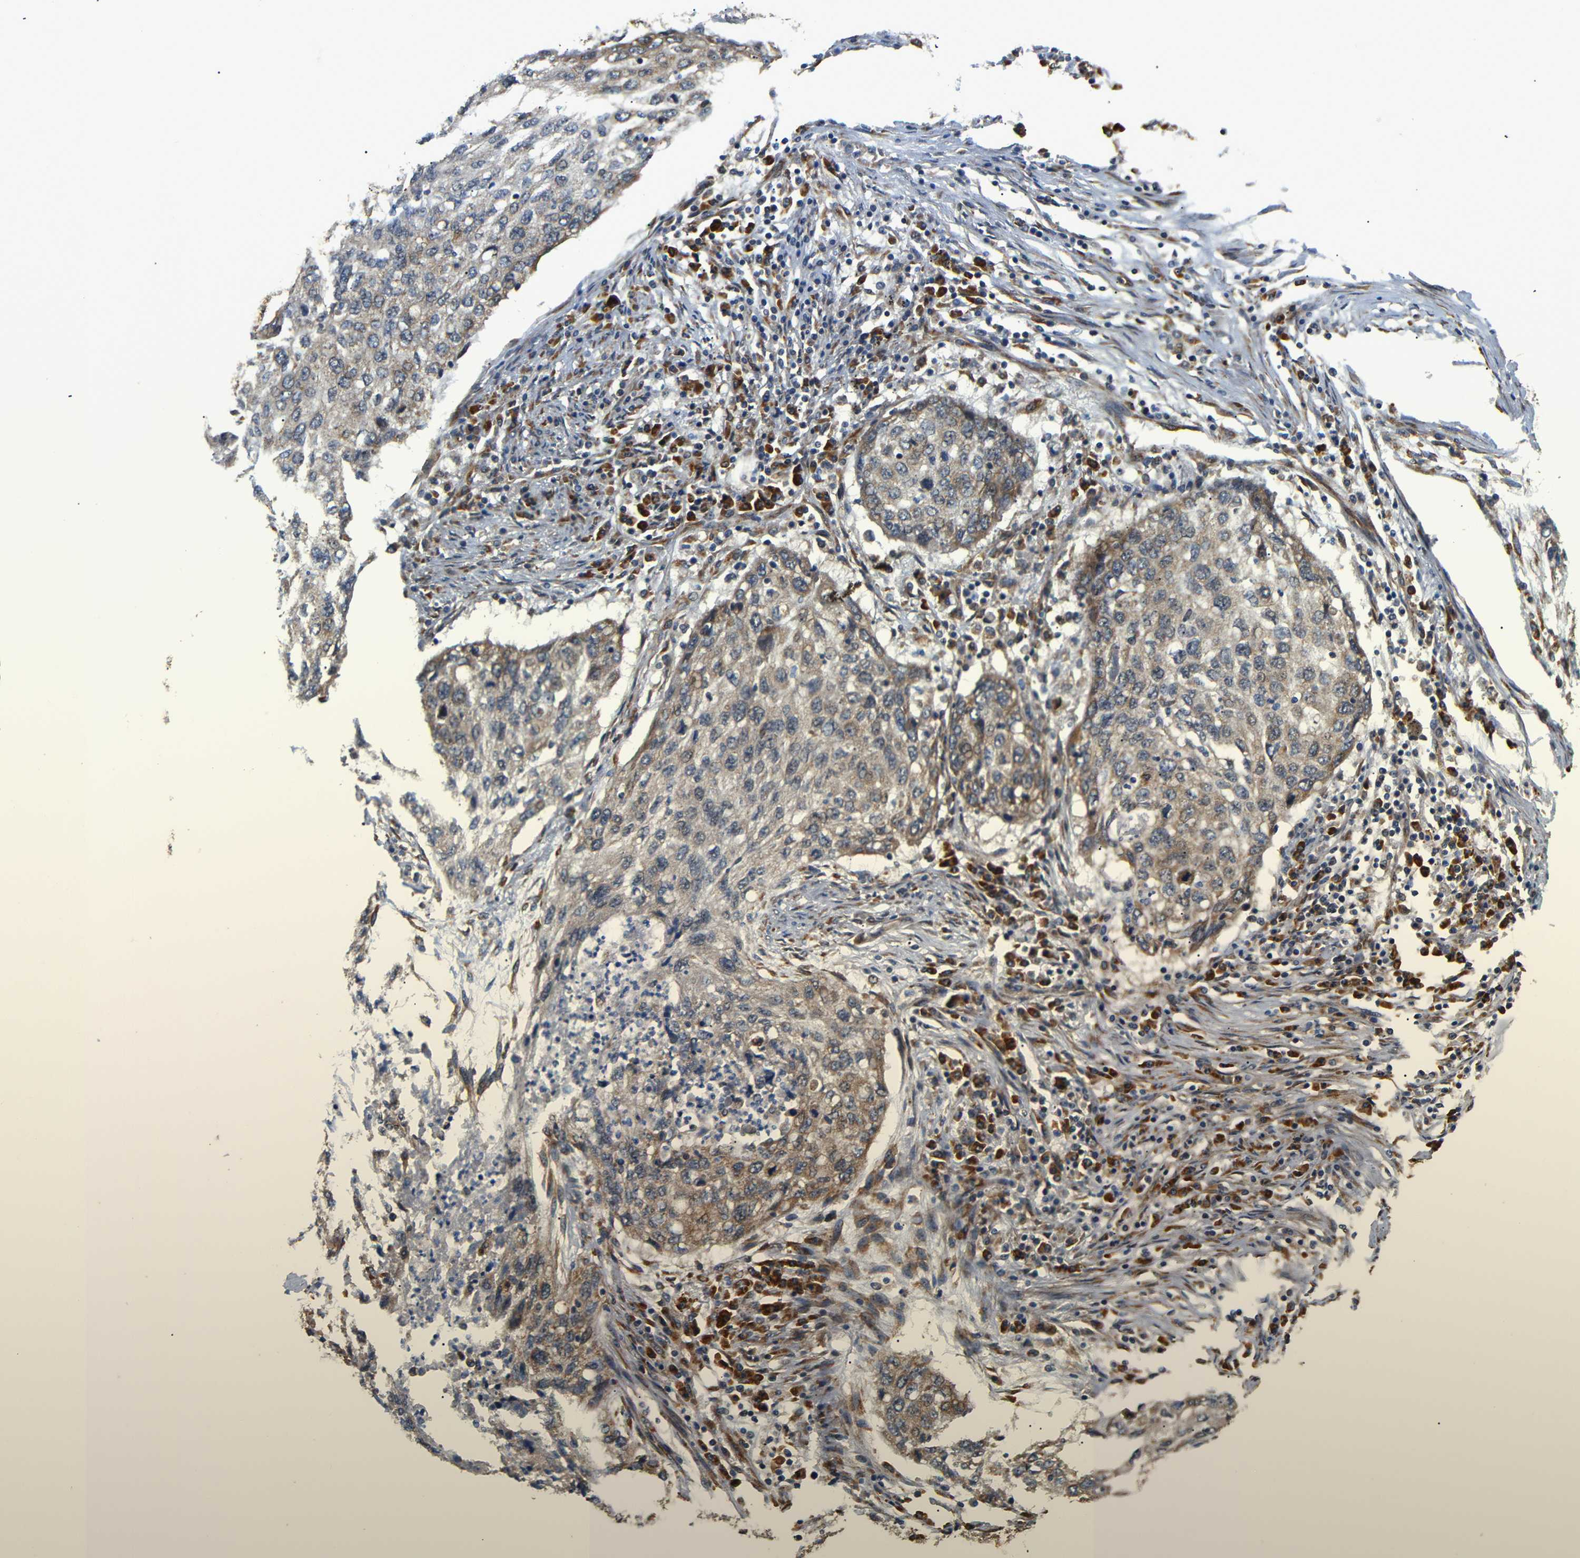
{"staining": {"intensity": "weak", "quantity": ">75%", "location": "cytoplasmic/membranous"}, "tissue": "lung cancer", "cell_type": "Tumor cells", "image_type": "cancer", "snomed": [{"axis": "morphology", "description": "Squamous cell carcinoma, NOS"}, {"axis": "topography", "description": "Lung"}], "caption": "Protein staining of lung cancer tissue exhibits weak cytoplasmic/membranous staining in about >75% of tumor cells.", "gene": "KANK4", "patient": {"sex": "female", "age": 63}}